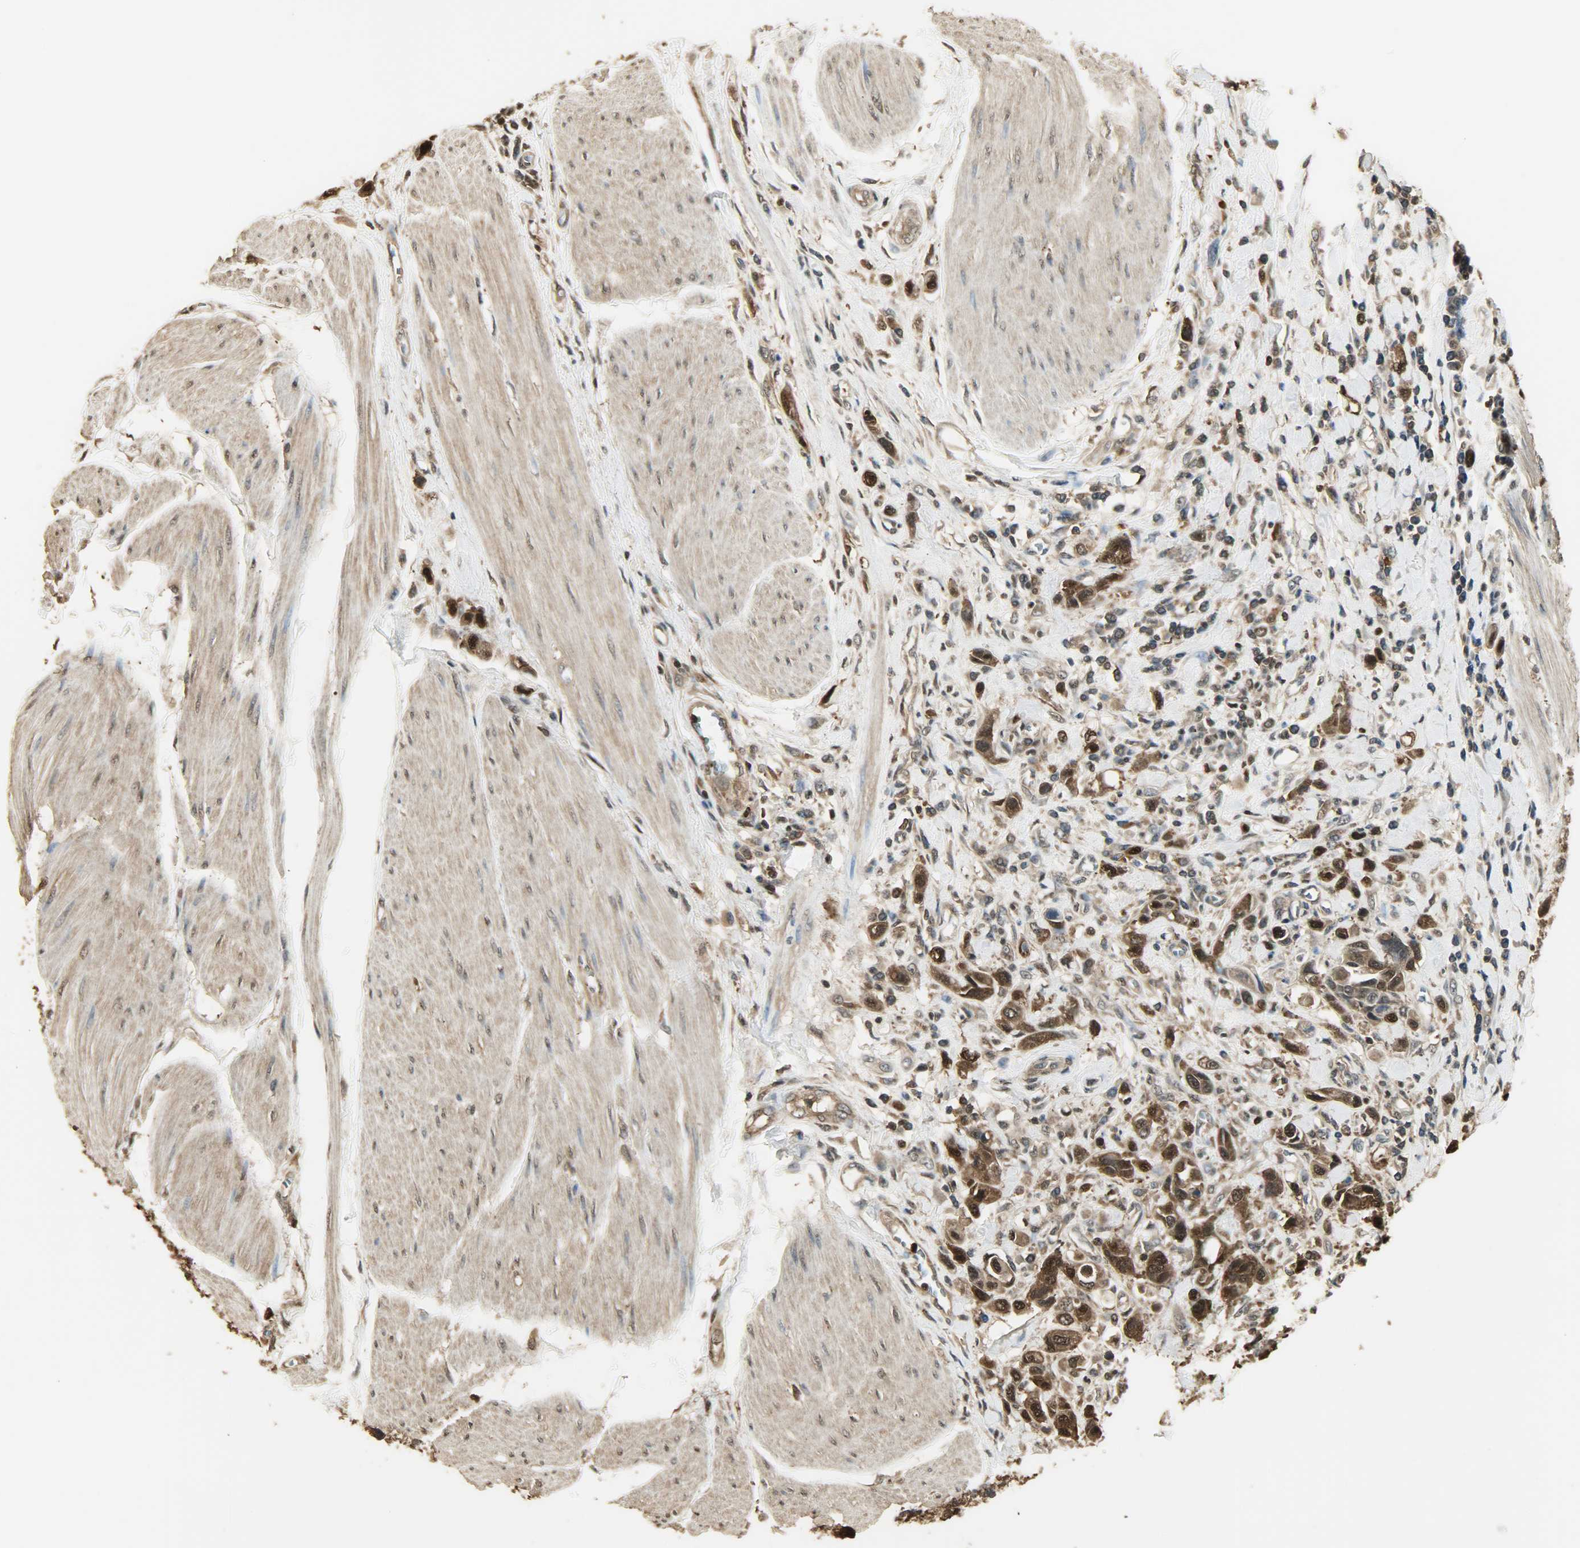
{"staining": {"intensity": "strong", "quantity": ">75%", "location": "cytoplasmic/membranous,nuclear"}, "tissue": "urothelial cancer", "cell_type": "Tumor cells", "image_type": "cancer", "snomed": [{"axis": "morphology", "description": "Urothelial carcinoma, High grade"}, {"axis": "topography", "description": "Urinary bladder"}], "caption": "Immunohistochemical staining of human urothelial carcinoma (high-grade) demonstrates strong cytoplasmic/membranous and nuclear protein expression in about >75% of tumor cells.", "gene": "YWHAZ", "patient": {"sex": "male", "age": 50}}